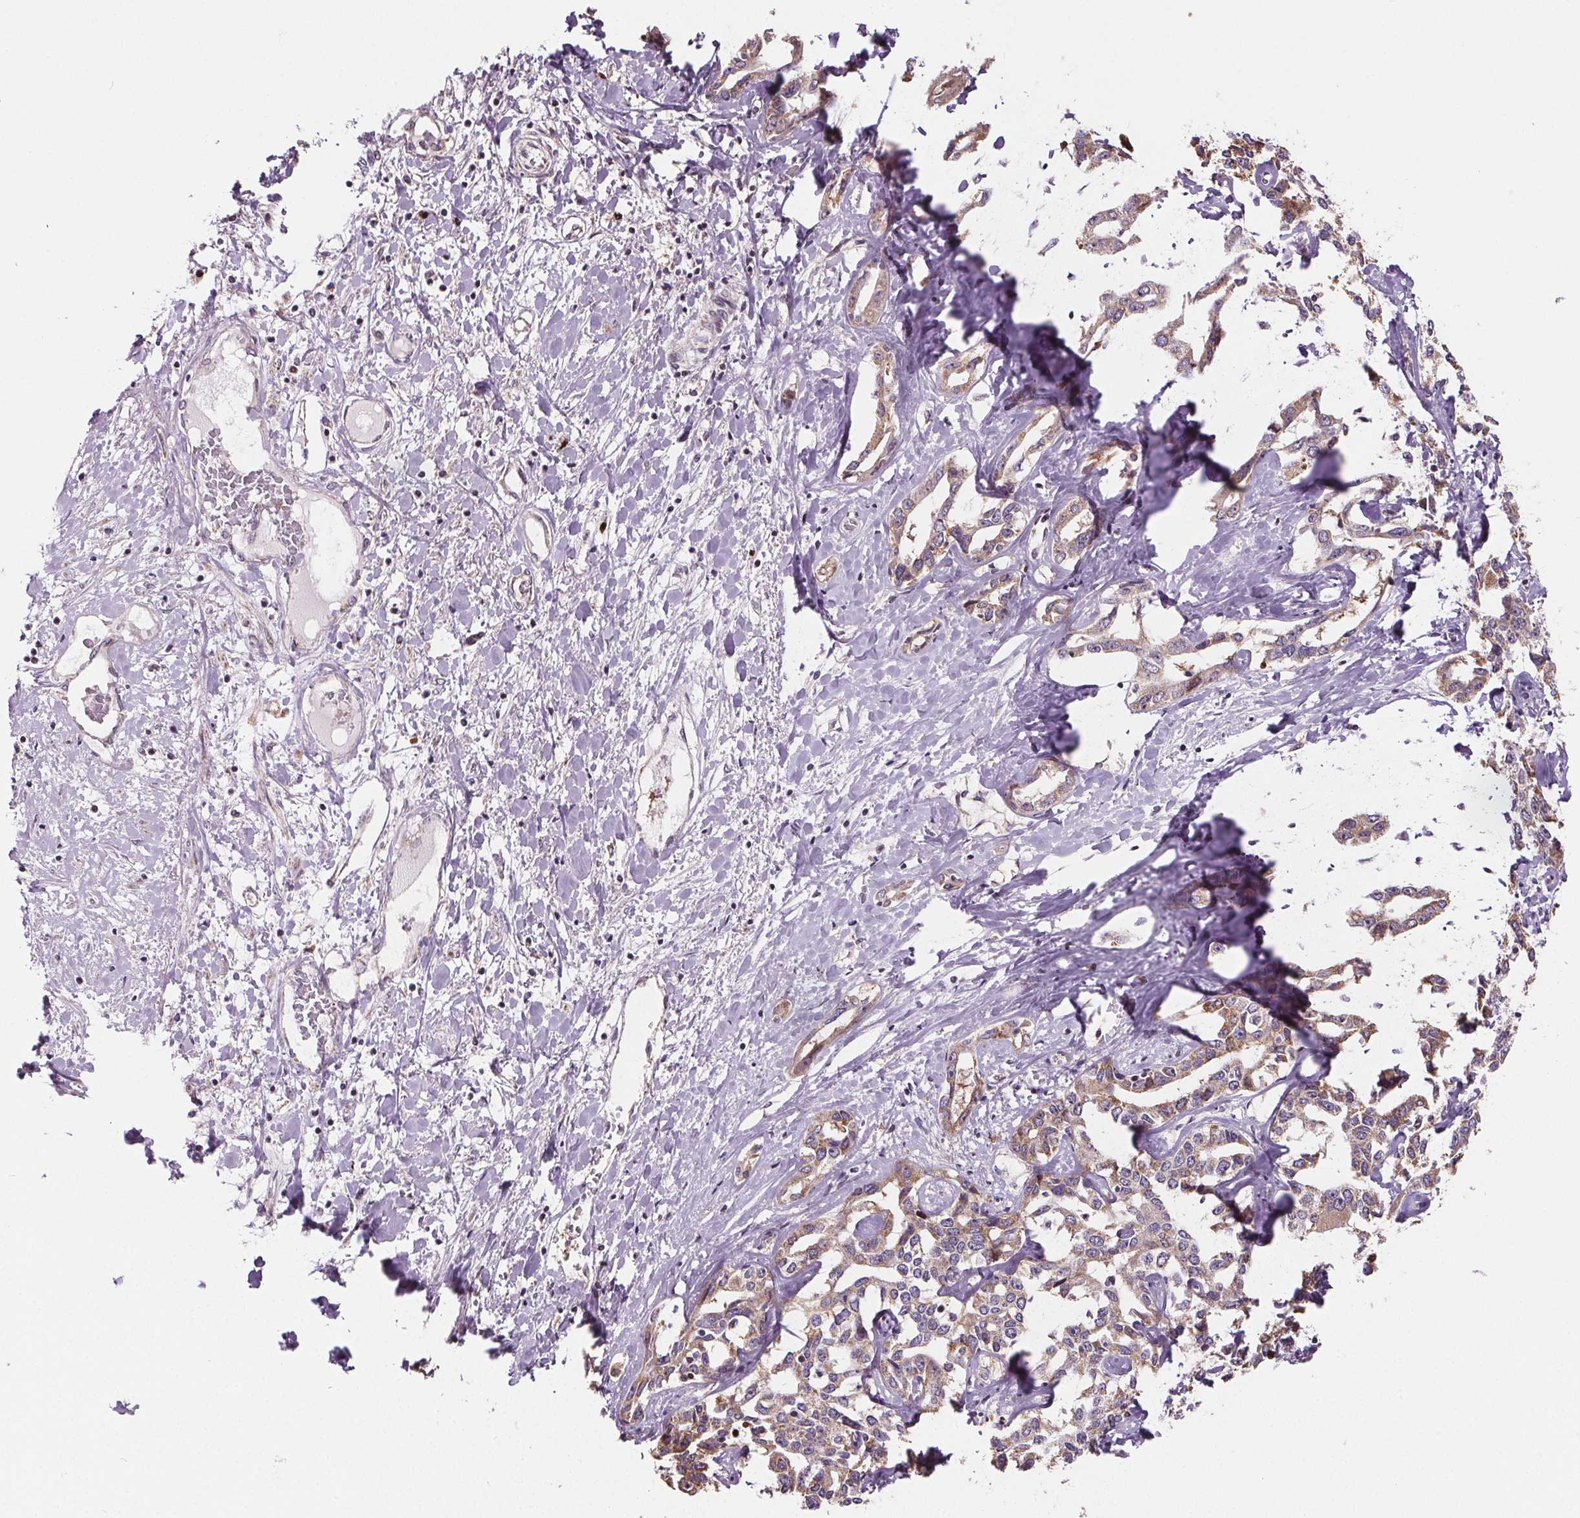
{"staining": {"intensity": "moderate", "quantity": ">75%", "location": "cytoplasmic/membranous"}, "tissue": "liver cancer", "cell_type": "Tumor cells", "image_type": "cancer", "snomed": [{"axis": "morphology", "description": "Cholangiocarcinoma"}, {"axis": "topography", "description": "Liver"}], "caption": "Approximately >75% of tumor cells in liver cholangiocarcinoma demonstrate moderate cytoplasmic/membranous protein staining as visualized by brown immunohistochemical staining.", "gene": "SUCLA2", "patient": {"sex": "male", "age": 59}}